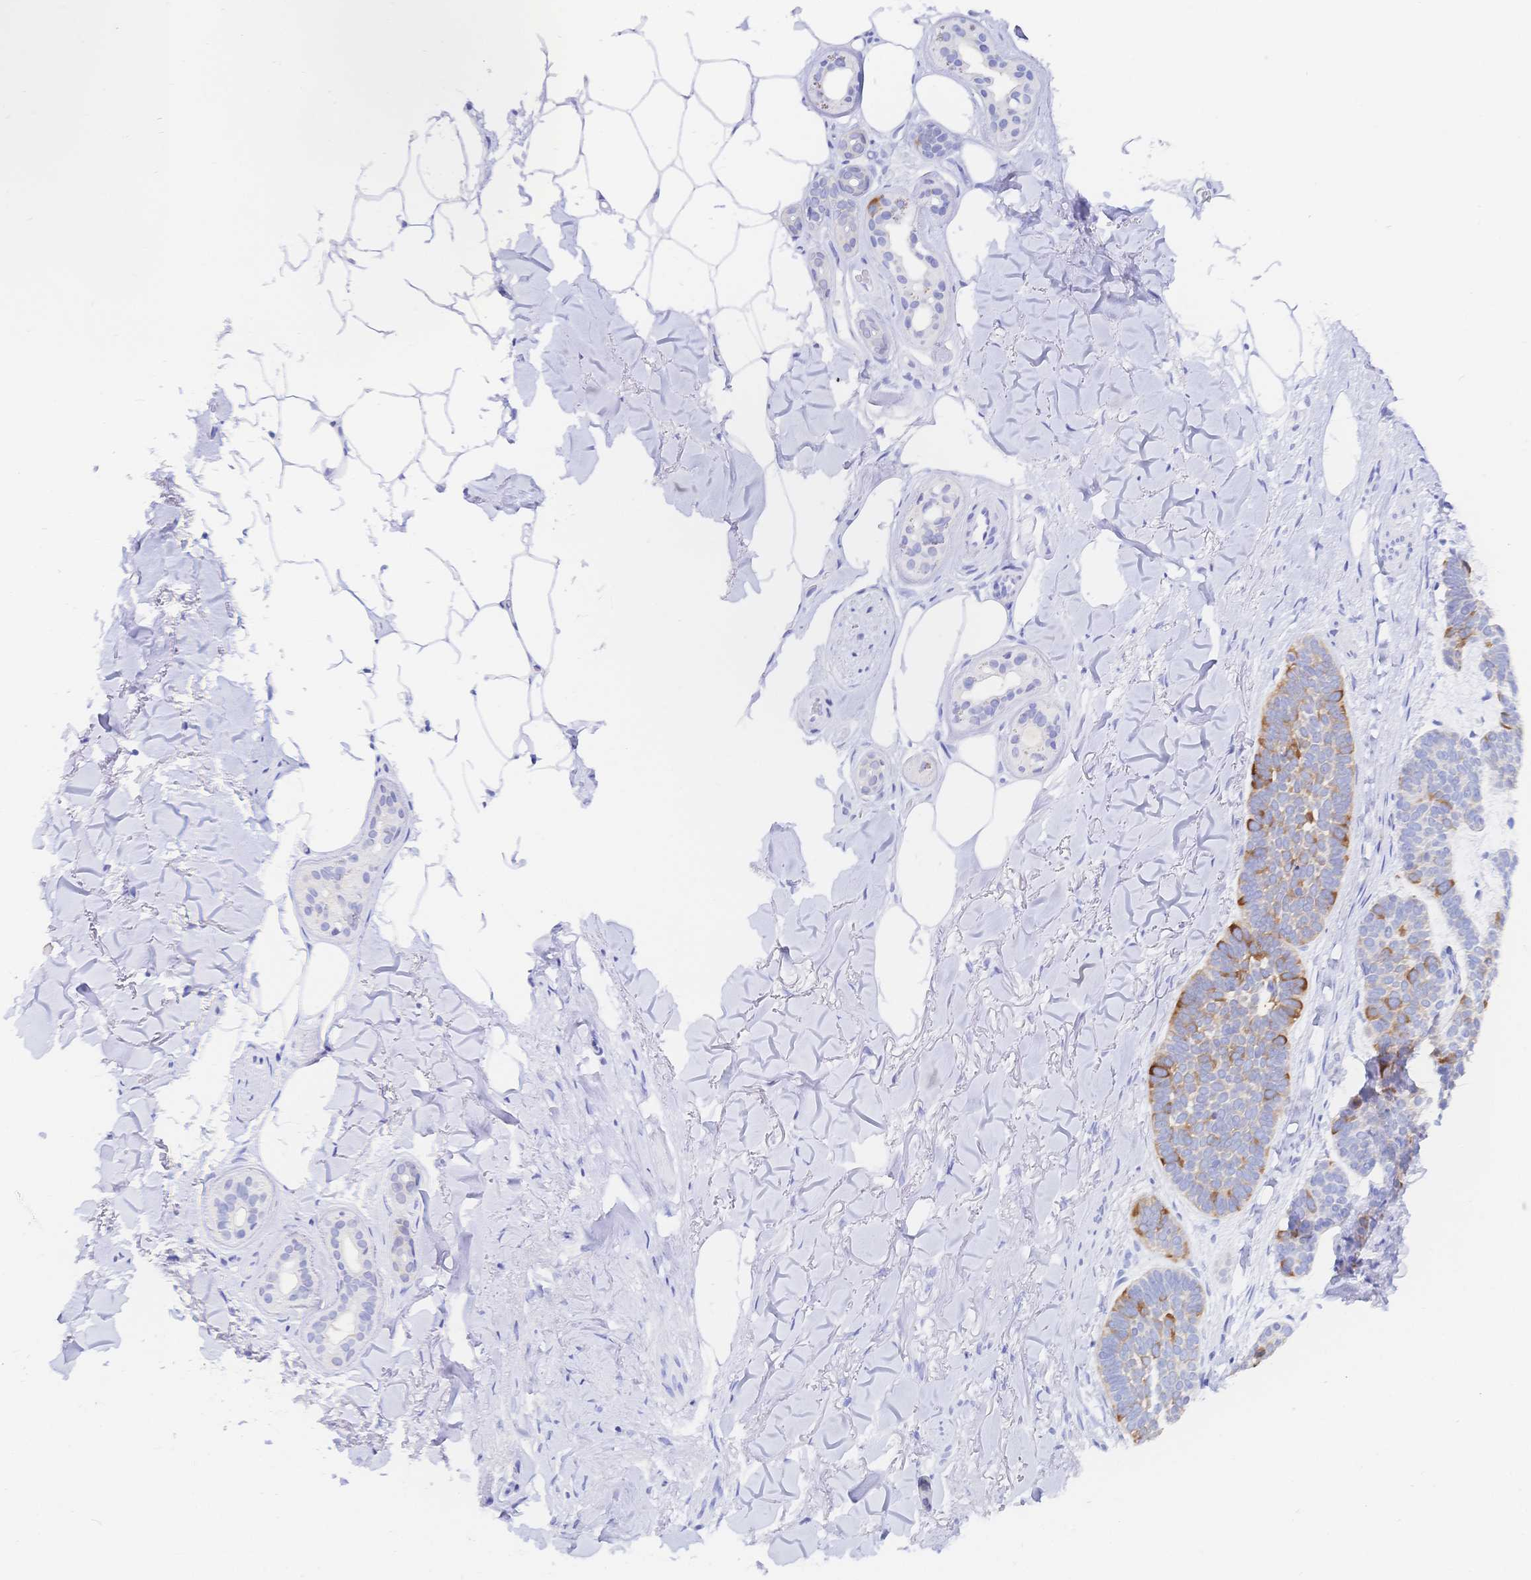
{"staining": {"intensity": "moderate", "quantity": "<25%", "location": "cytoplasmic/membranous"}, "tissue": "skin cancer", "cell_type": "Tumor cells", "image_type": "cancer", "snomed": [{"axis": "morphology", "description": "Basal cell carcinoma"}, {"axis": "topography", "description": "Skin"}], "caption": "Immunohistochemical staining of human skin cancer (basal cell carcinoma) reveals low levels of moderate cytoplasmic/membranous expression in about <25% of tumor cells.", "gene": "RRM1", "patient": {"sex": "female", "age": 82}}